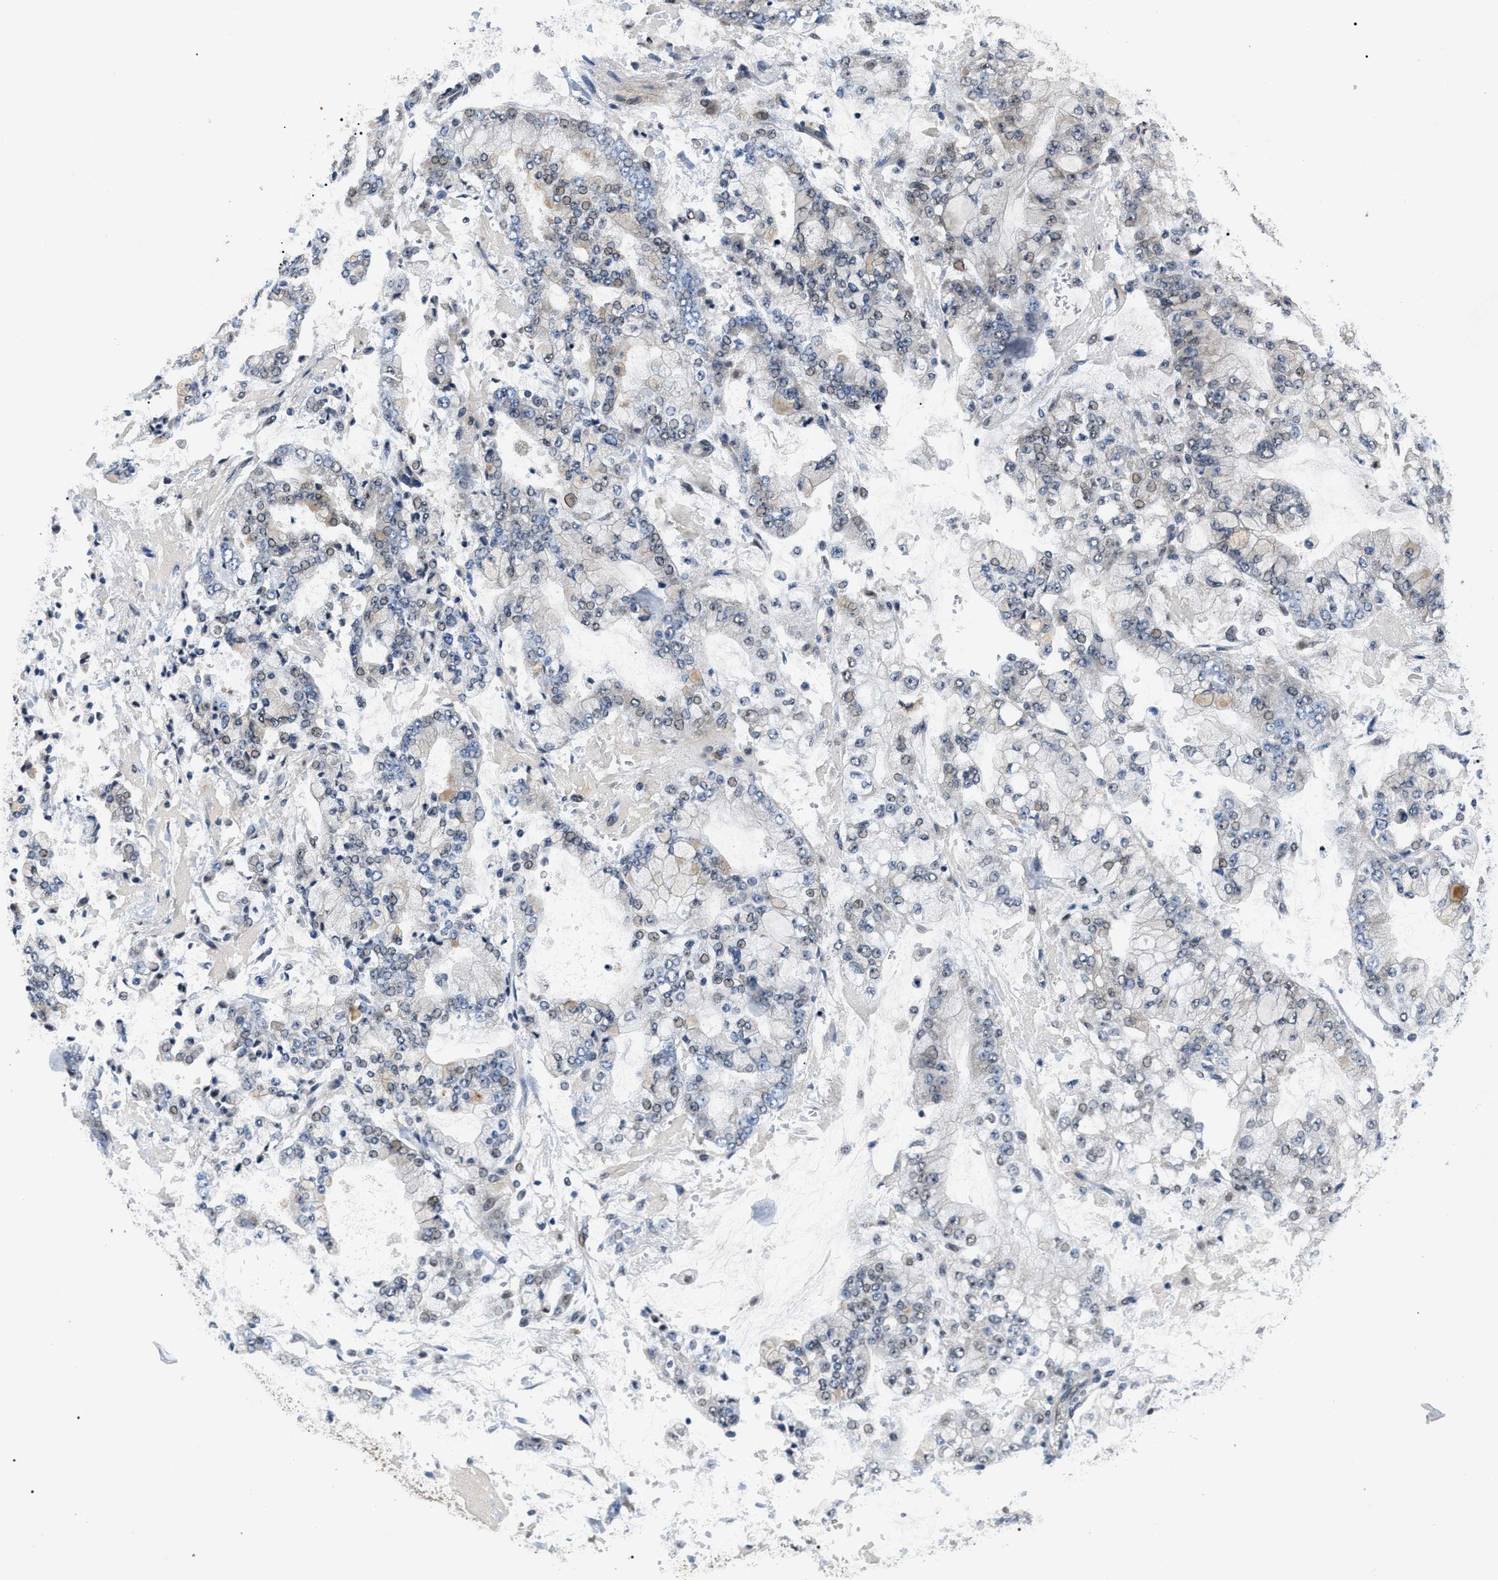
{"staining": {"intensity": "negative", "quantity": "none", "location": "none"}, "tissue": "stomach cancer", "cell_type": "Tumor cells", "image_type": "cancer", "snomed": [{"axis": "morphology", "description": "Adenocarcinoma, NOS"}, {"axis": "topography", "description": "Stomach"}], "caption": "Immunohistochemical staining of adenocarcinoma (stomach) displays no significant staining in tumor cells.", "gene": "PSMD8", "patient": {"sex": "male", "age": 76}}